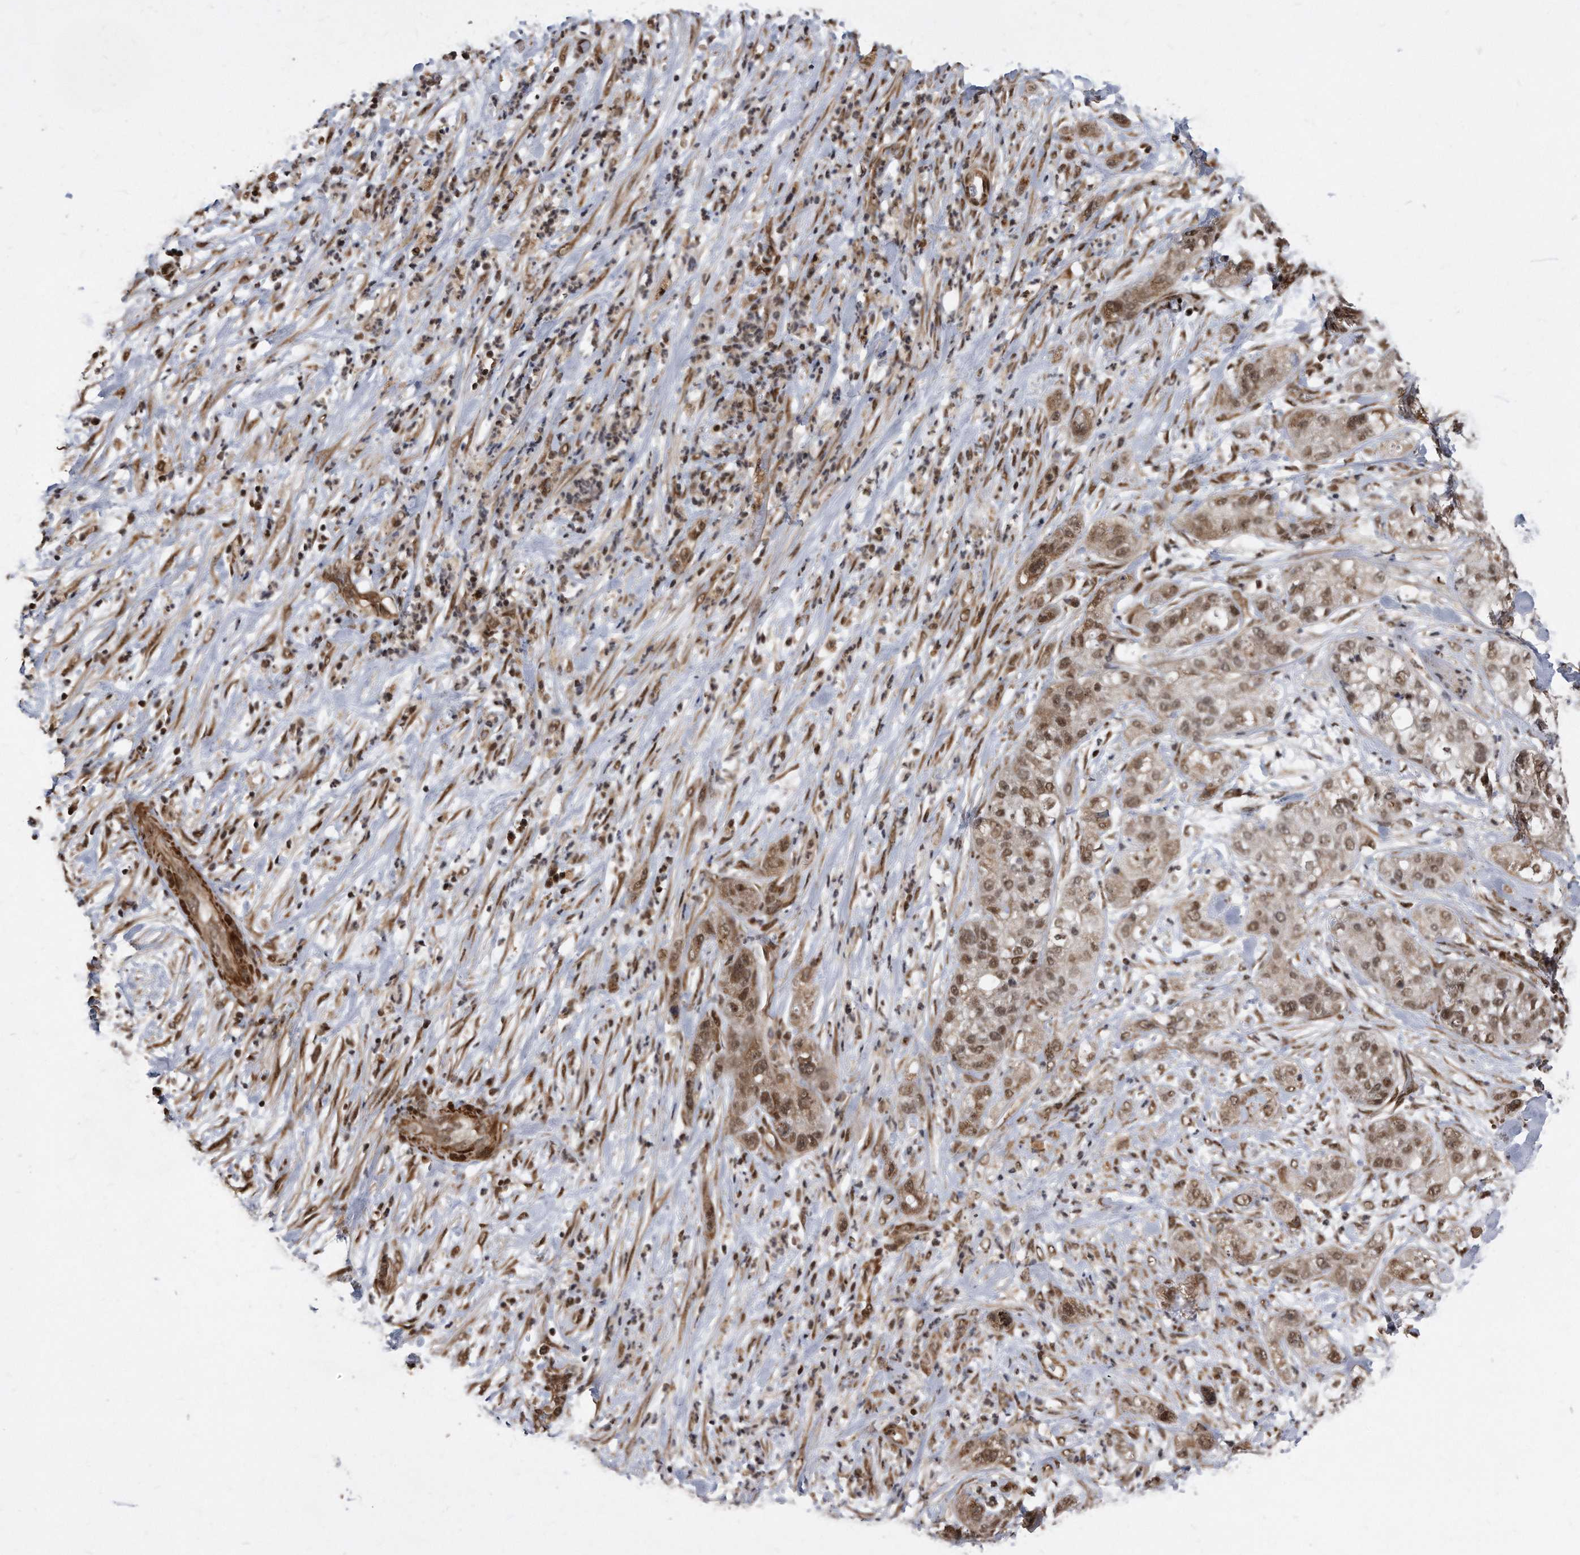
{"staining": {"intensity": "moderate", "quantity": ">75%", "location": "cytoplasmic/membranous,nuclear"}, "tissue": "pancreatic cancer", "cell_type": "Tumor cells", "image_type": "cancer", "snomed": [{"axis": "morphology", "description": "Adenocarcinoma, NOS"}, {"axis": "topography", "description": "Pancreas"}], "caption": "Adenocarcinoma (pancreatic) stained with a brown dye exhibits moderate cytoplasmic/membranous and nuclear positive positivity in approximately >75% of tumor cells.", "gene": "DUSP22", "patient": {"sex": "female", "age": 78}}